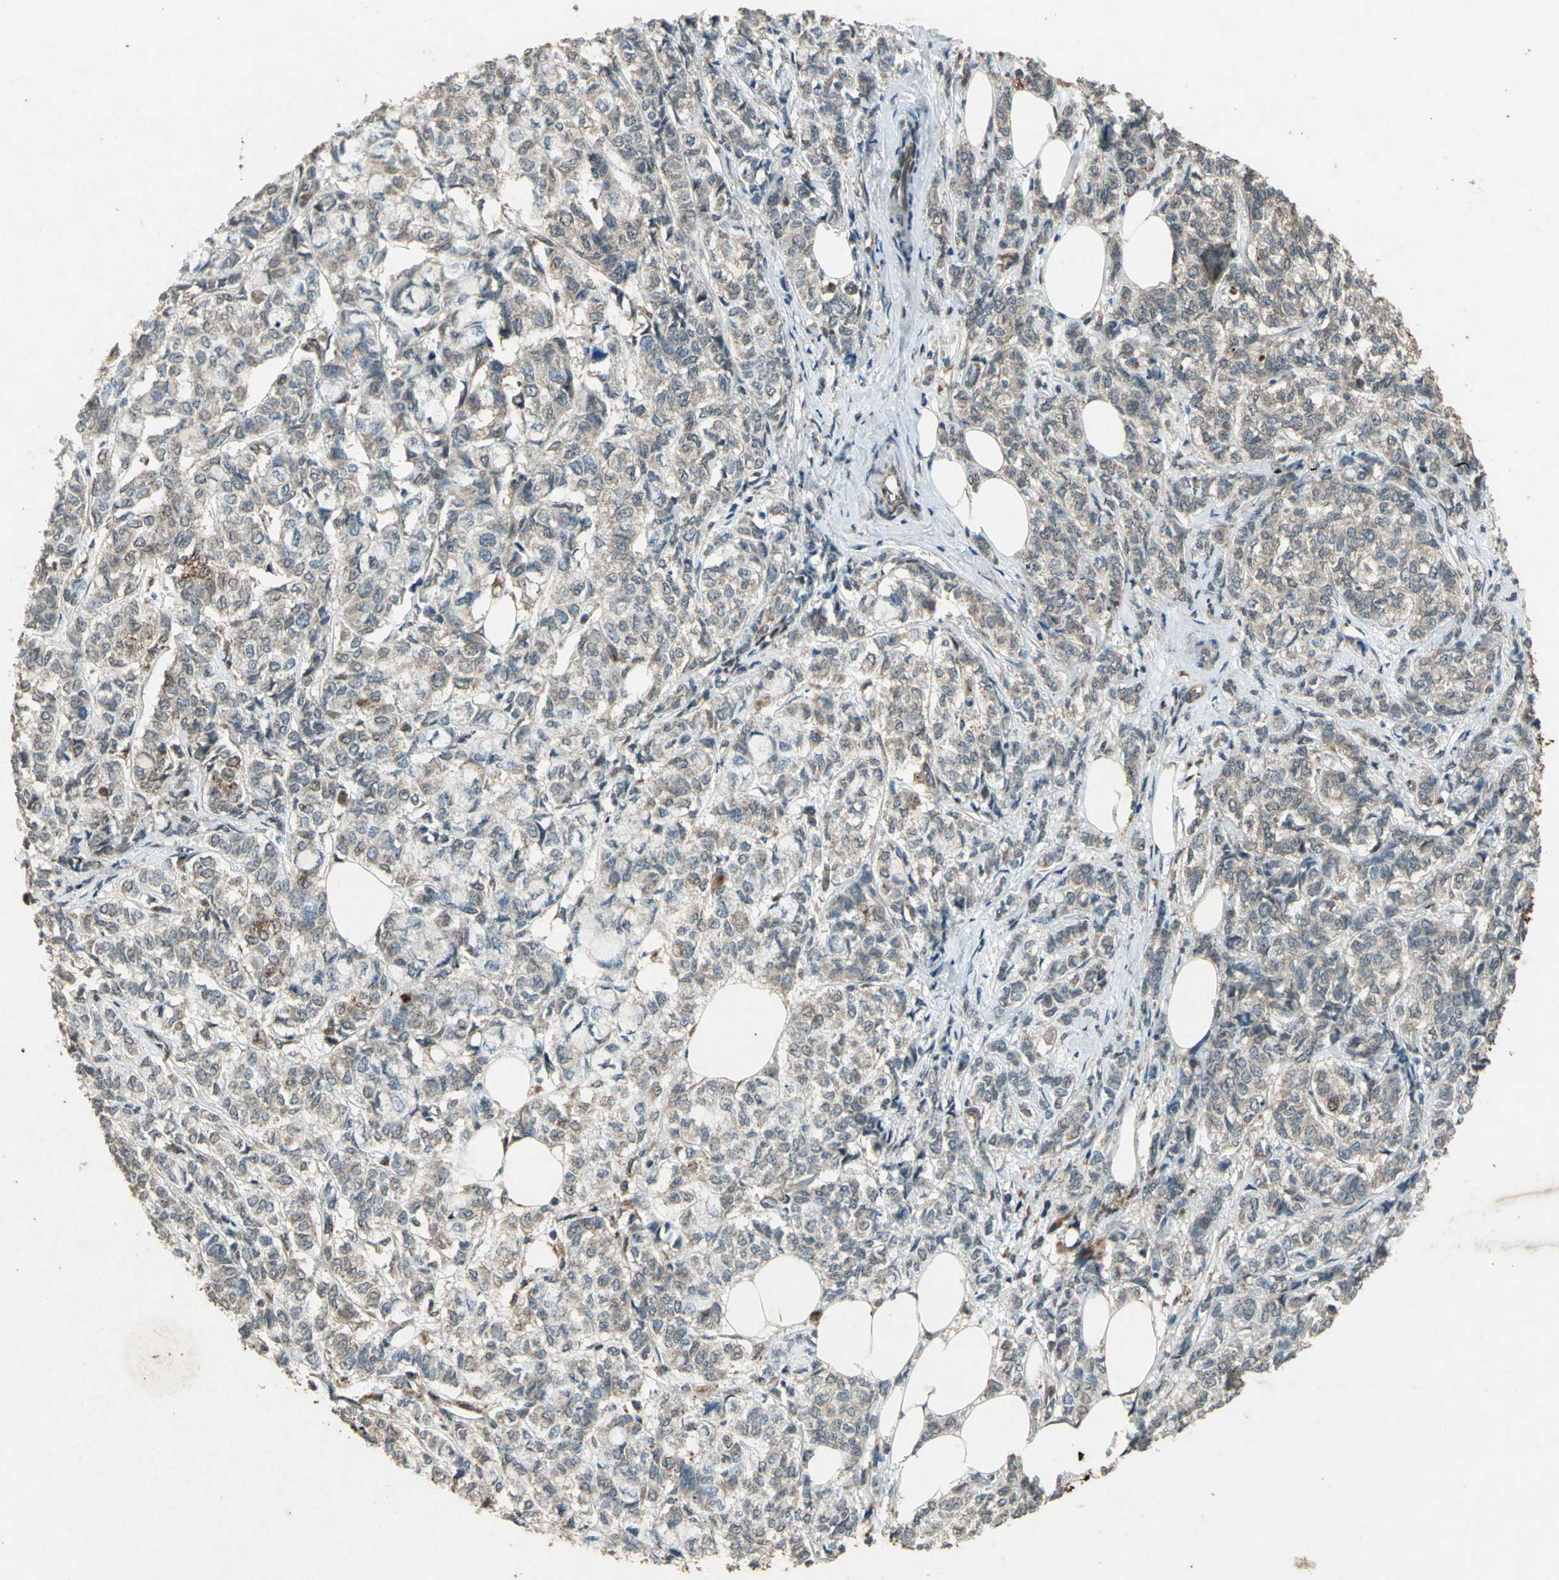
{"staining": {"intensity": "weak", "quantity": ">75%", "location": "cytoplasmic/membranous"}, "tissue": "breast cancer", "cell_type": "Tumor cells", "image_type": "cancer", "snomed": [{"axis": "morphology", "description": "Lobular carcinoma"}, {"axis": "topography", "description": "Breast"}], "caption": "IHC of human breast cancer reveals low levels of weak cytoplasmic/membranous positivity in approximately >75% of tumor cells.", "gene": "SEPTIN4", "patient": {"sex": "female", "age": 60}}